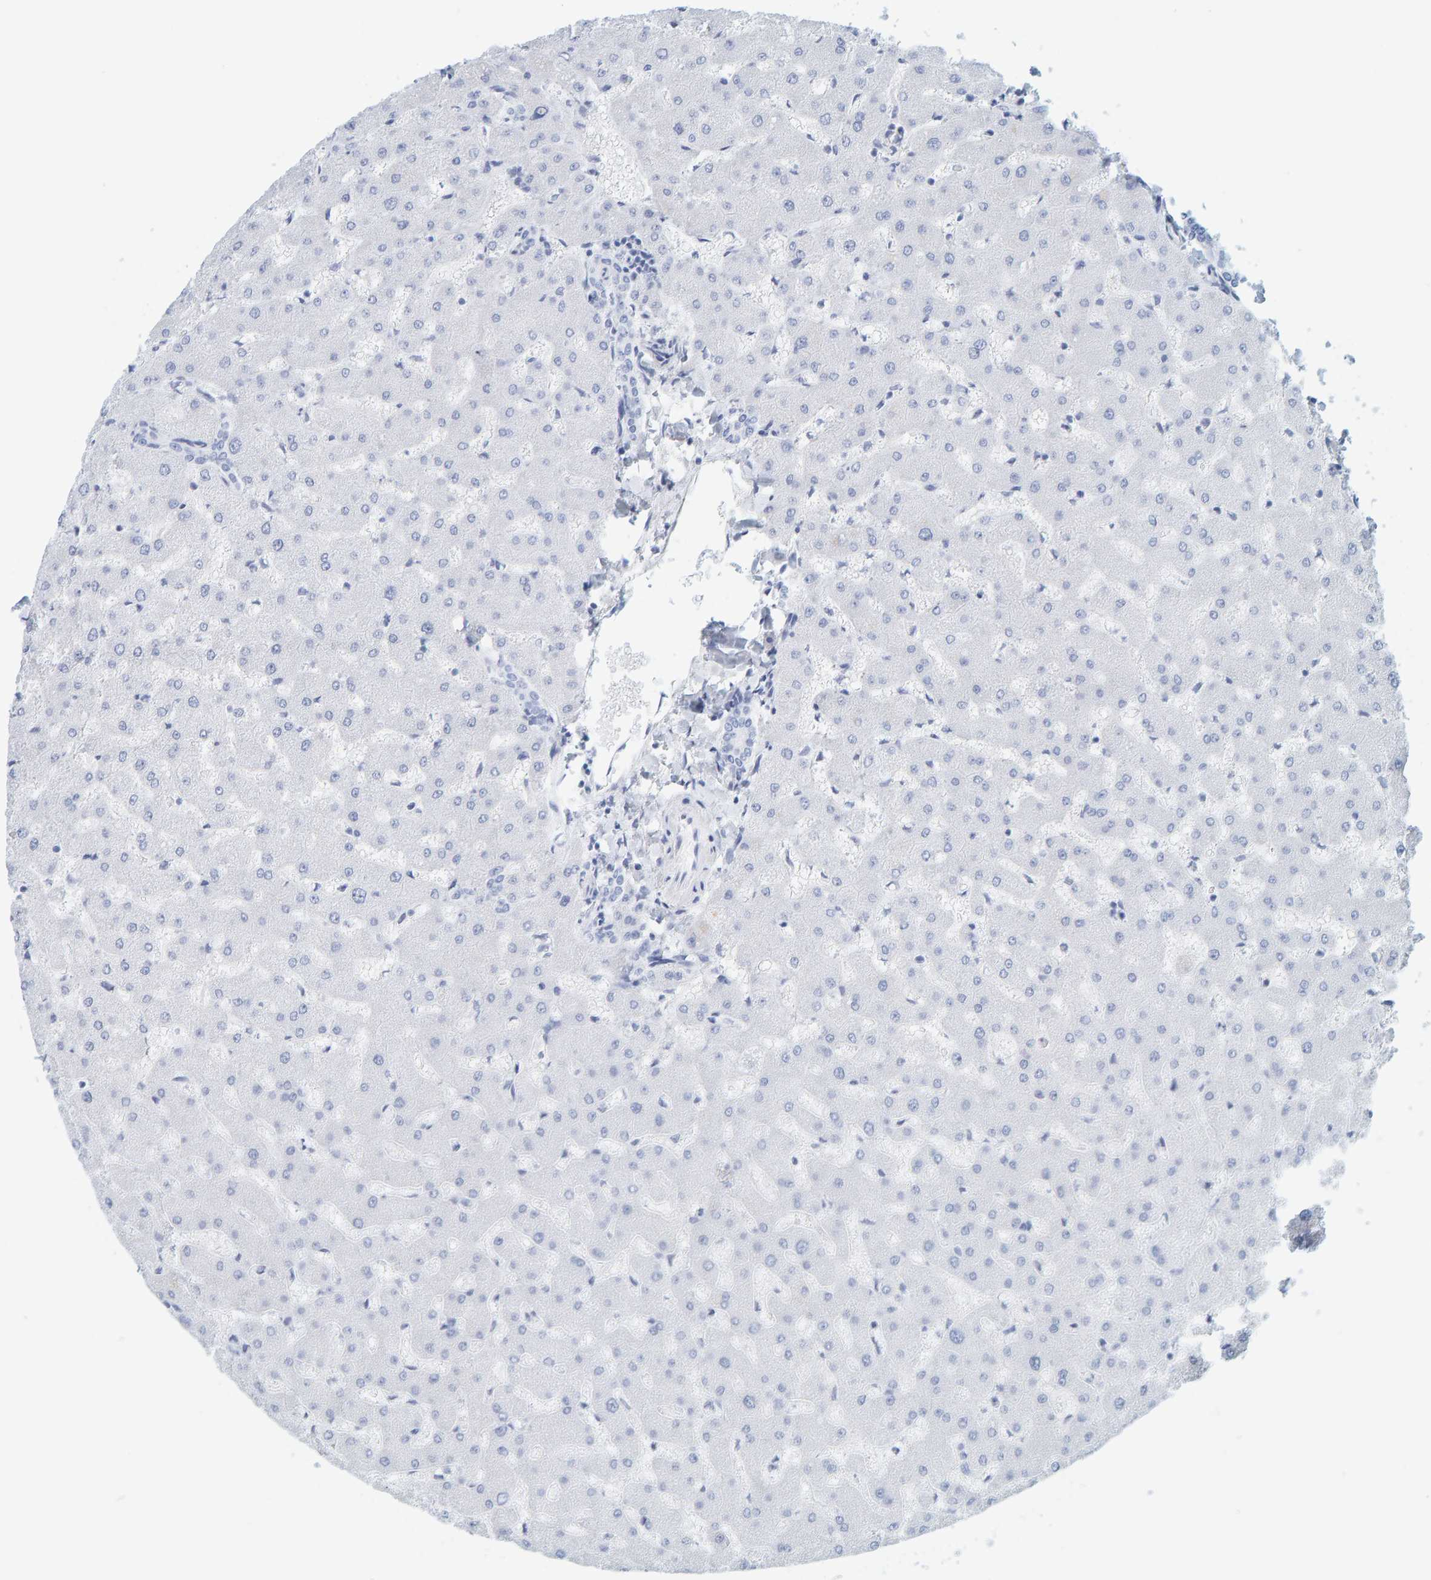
{"staining": {"intensity": "negative", "quantity": "none", "location": "none"}, "tissue": "liver", "cell_type": "Cholangiocytes", "image_type": "normal", "snomed": [{"axis": "morphology", "description": "Normal tissue, NOS"}, {"axis": "topography", "description": "Liver"}], "caption": "Histopathology image shows no protein staining in cholangiocytes of normal liver. The staining is performed using DAB brown chromogen with nuclei counter-stained in using hematoxylin.", "gene": "SFTPC", "patient": {"sex": "female", "age": 63}}